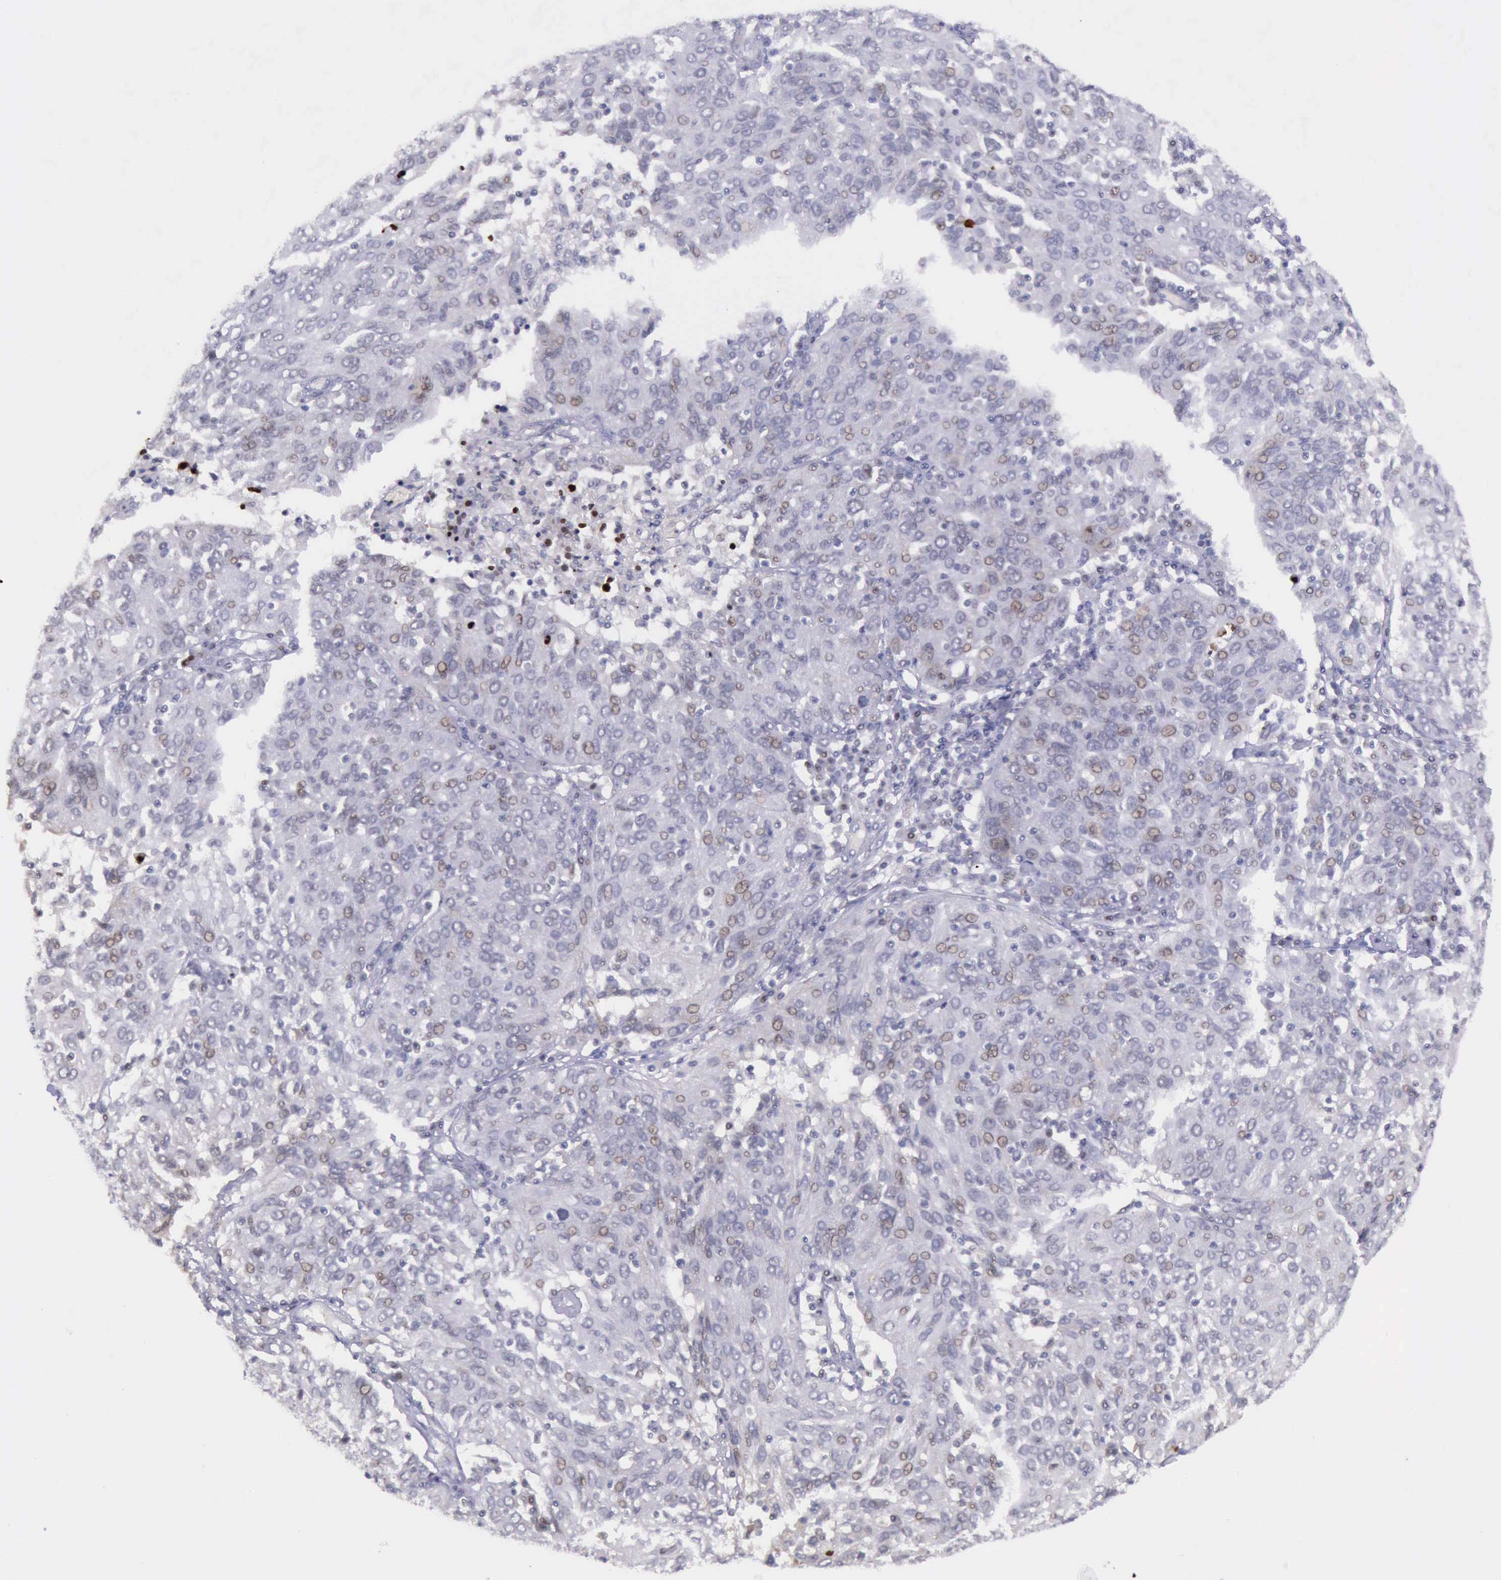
{"staining": {"intensity": "weak", "quantity": "25%-75%", "location": "nuclear"}, "tissue": "ovarian cancer", "cell_type": "Tumor cells", "image_type": "cancer", "snomed": [{"axis": "morphology", "description": "Carcinoma, endometroid"}, {"axis": "topography", "description": "Ovary"}], "caption": "Ovarian cancer (endometroid carcinoma) stained with immunohistochemistry (IHC) reveals weak nuclear expression in approximately 25%-75% of tumor cells.", "gene": "PARP1", "patient": {"sex": "female", "age": 50}}